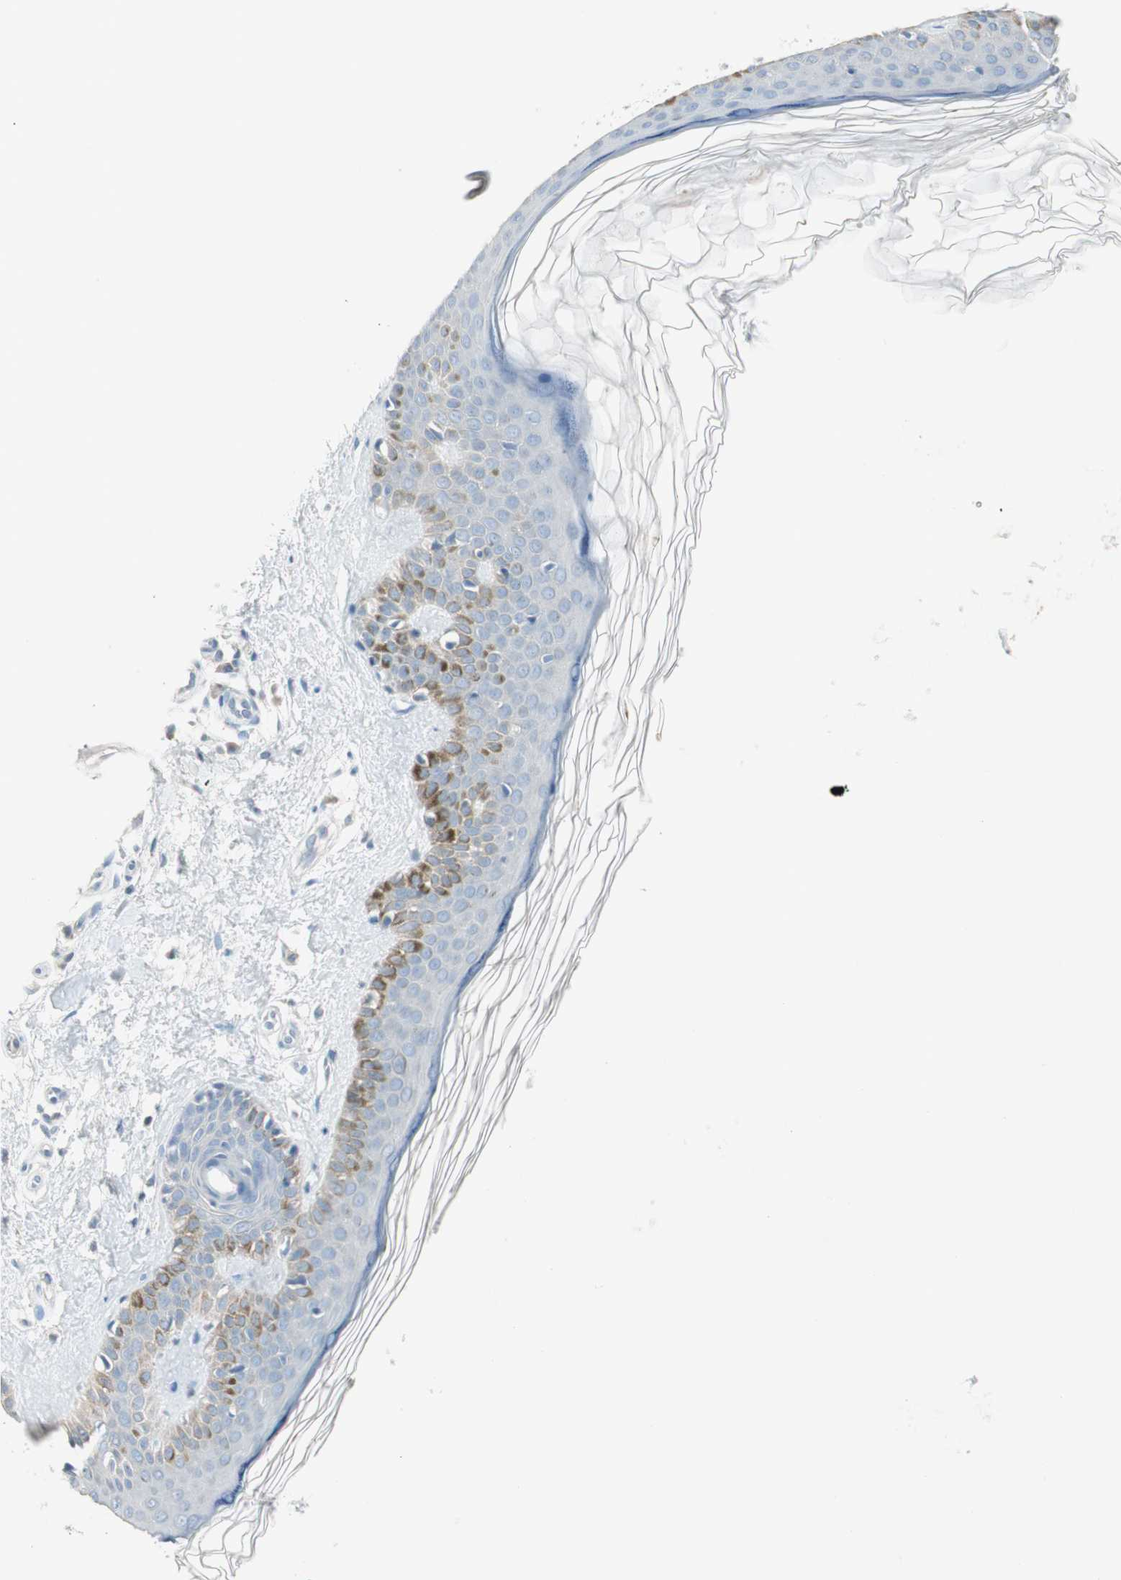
{"staining": {"intensity": "negative", "quantity": "none", "location": "none"}, "tissue": "skin", "cell_type": "Fibroblasts", "image_type": "normal", "snomed": [{"axis": "morphology", "description": "Normal tissue, NOS"}, {"axis": "topography", "description": "Skin"}], "caption": "Skin was stained to show a protein in brown. There is no significant staining in fibroblasts. (Stains: DAB immunohistochemistry (IHC) with hematoxylin counter stain, Microscopy: brightfield microscopy at high magnification).", "gene": "ITLN2", "patient": {"sex": "male", "age": 67}}